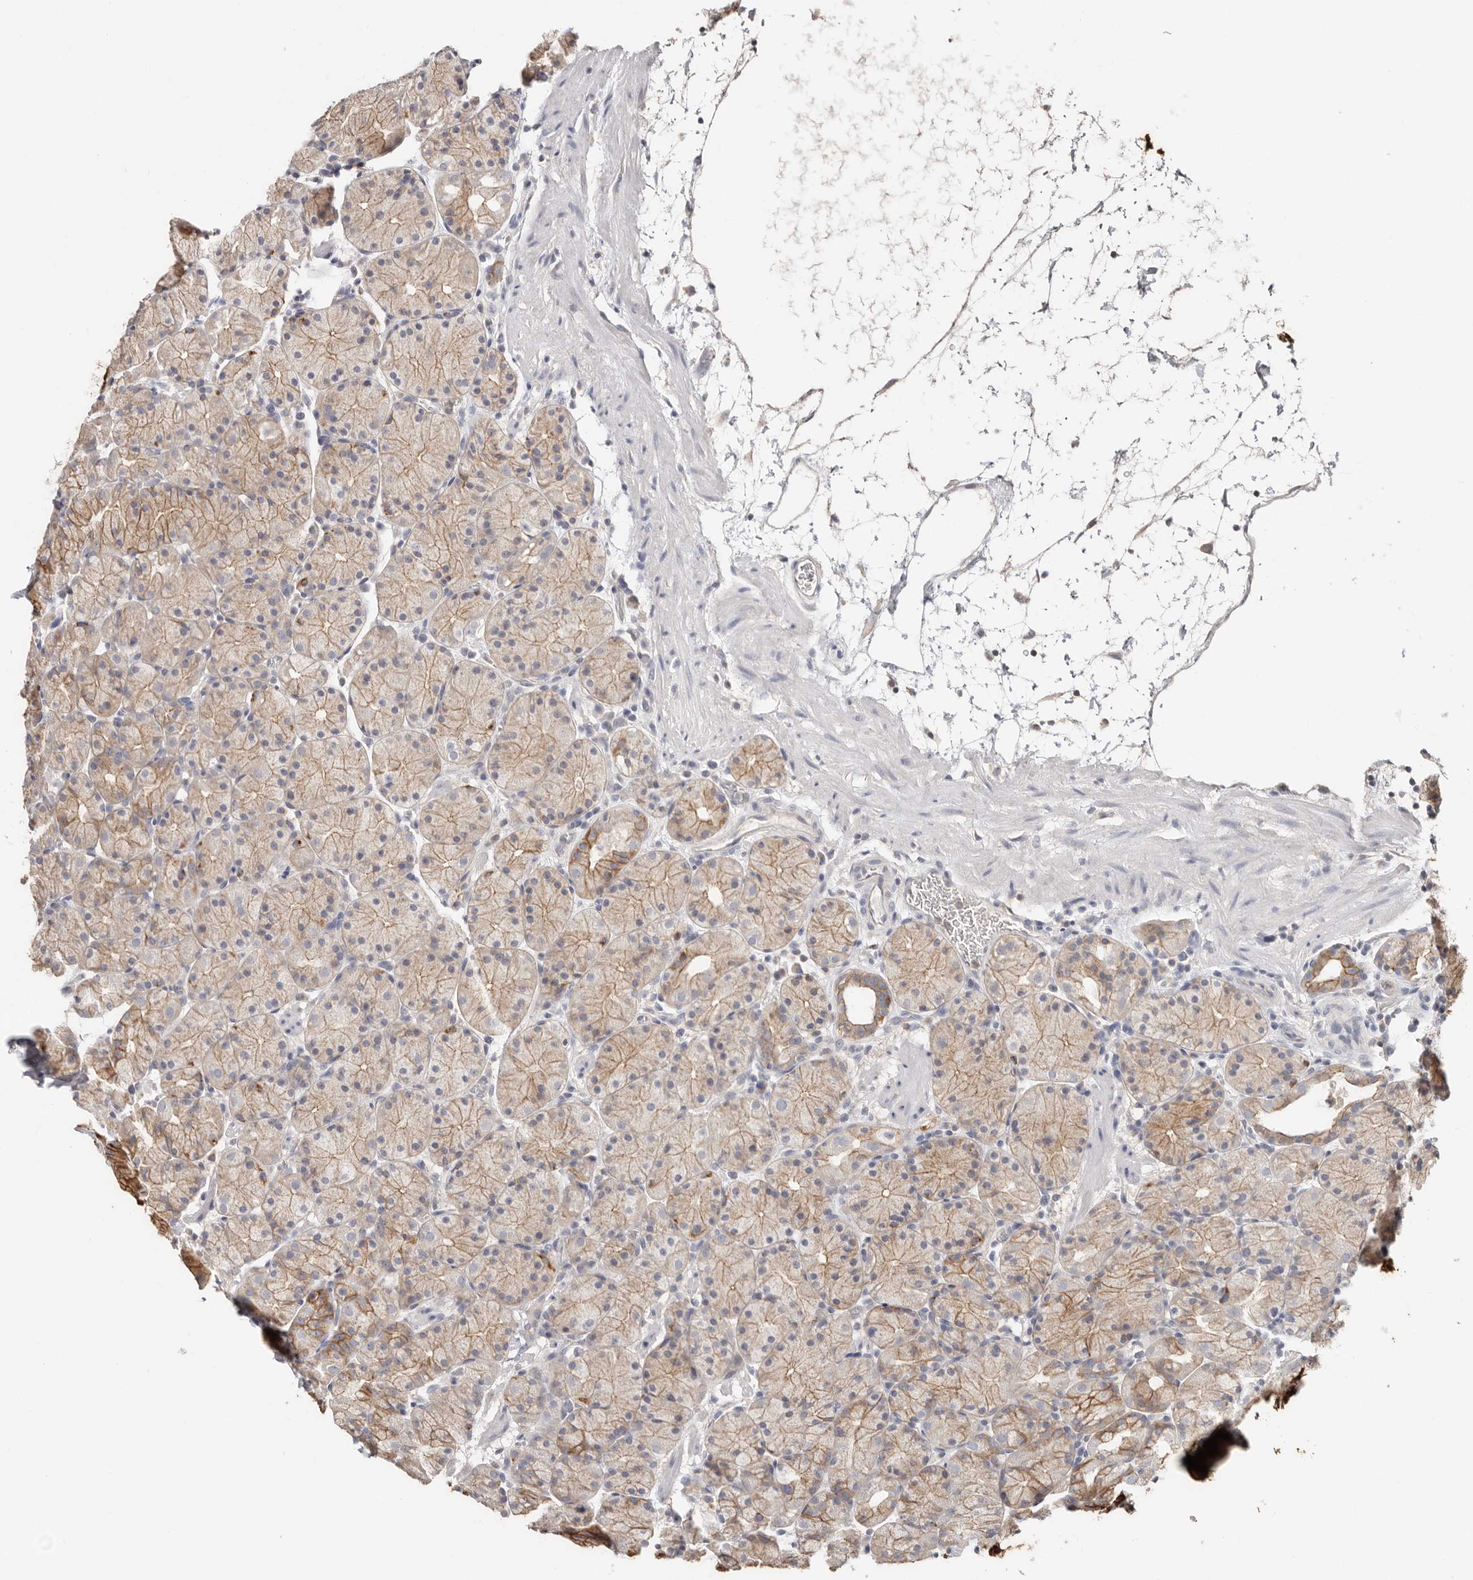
{"staining": {"intensity": "strong", "quantity": ">75%", "location": "cytoplasmic/membranous"}, "tissue": "stomach", "cell_type": "Glandular cells", "image_type": "normal", "snomed": [{"axis": "morphology", "description": "Normal tissue, NOS"}, {"axis": "topography", "description": "Stomach, upper"}], "caption": "Stomach stained with a brown dye demonstrates strong cytoplasmic/membranous positive positivity in about >75% of glandular cells.", "gene": "S100A14", "patient": {"sex": "male", "age": 48}}